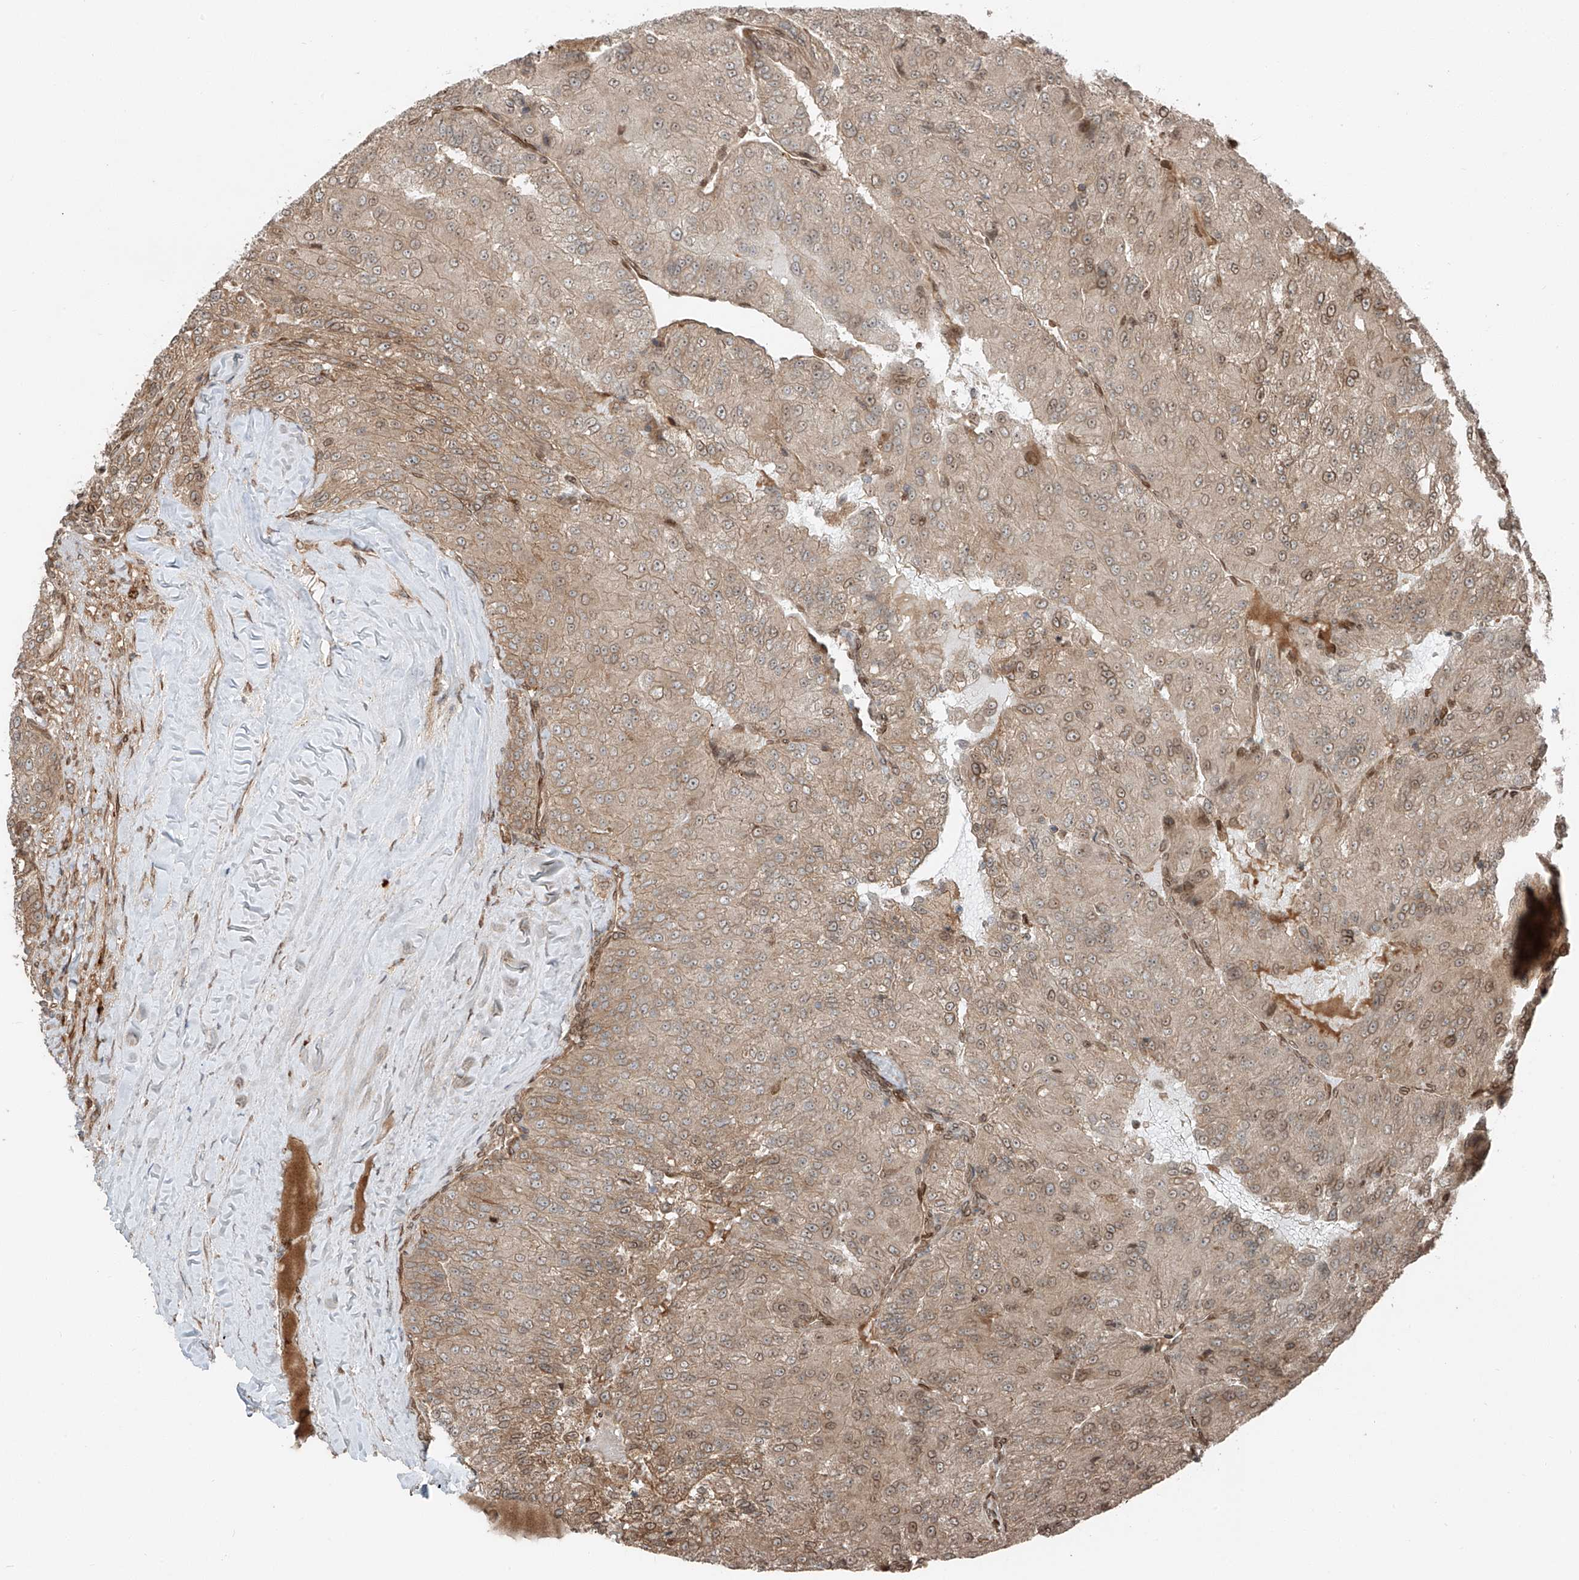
{"staining": {"intensity": "moderate", "quantity": "25%-75%", "location": "cytoplasmic/membranous,nuclear"}, "tissue": "renal cancer", "cell_type": "Tumor cells", "image_type": "cancer", "snomed": [{"axis": "morphology", "description": "Adenocarcinoma, NOS"}, {"axis": "topography", "description": "Kidney"}], "caption": "Renal cancer (adenocarcinoma) was stained to show a protein in brown. There is medium levels of moderate cytoplasmic/membranous and nuclear expression in about 25%-75% of tumor cells.", "gene": "CEP162", "patient": {"sex": "female", "age": 63}}